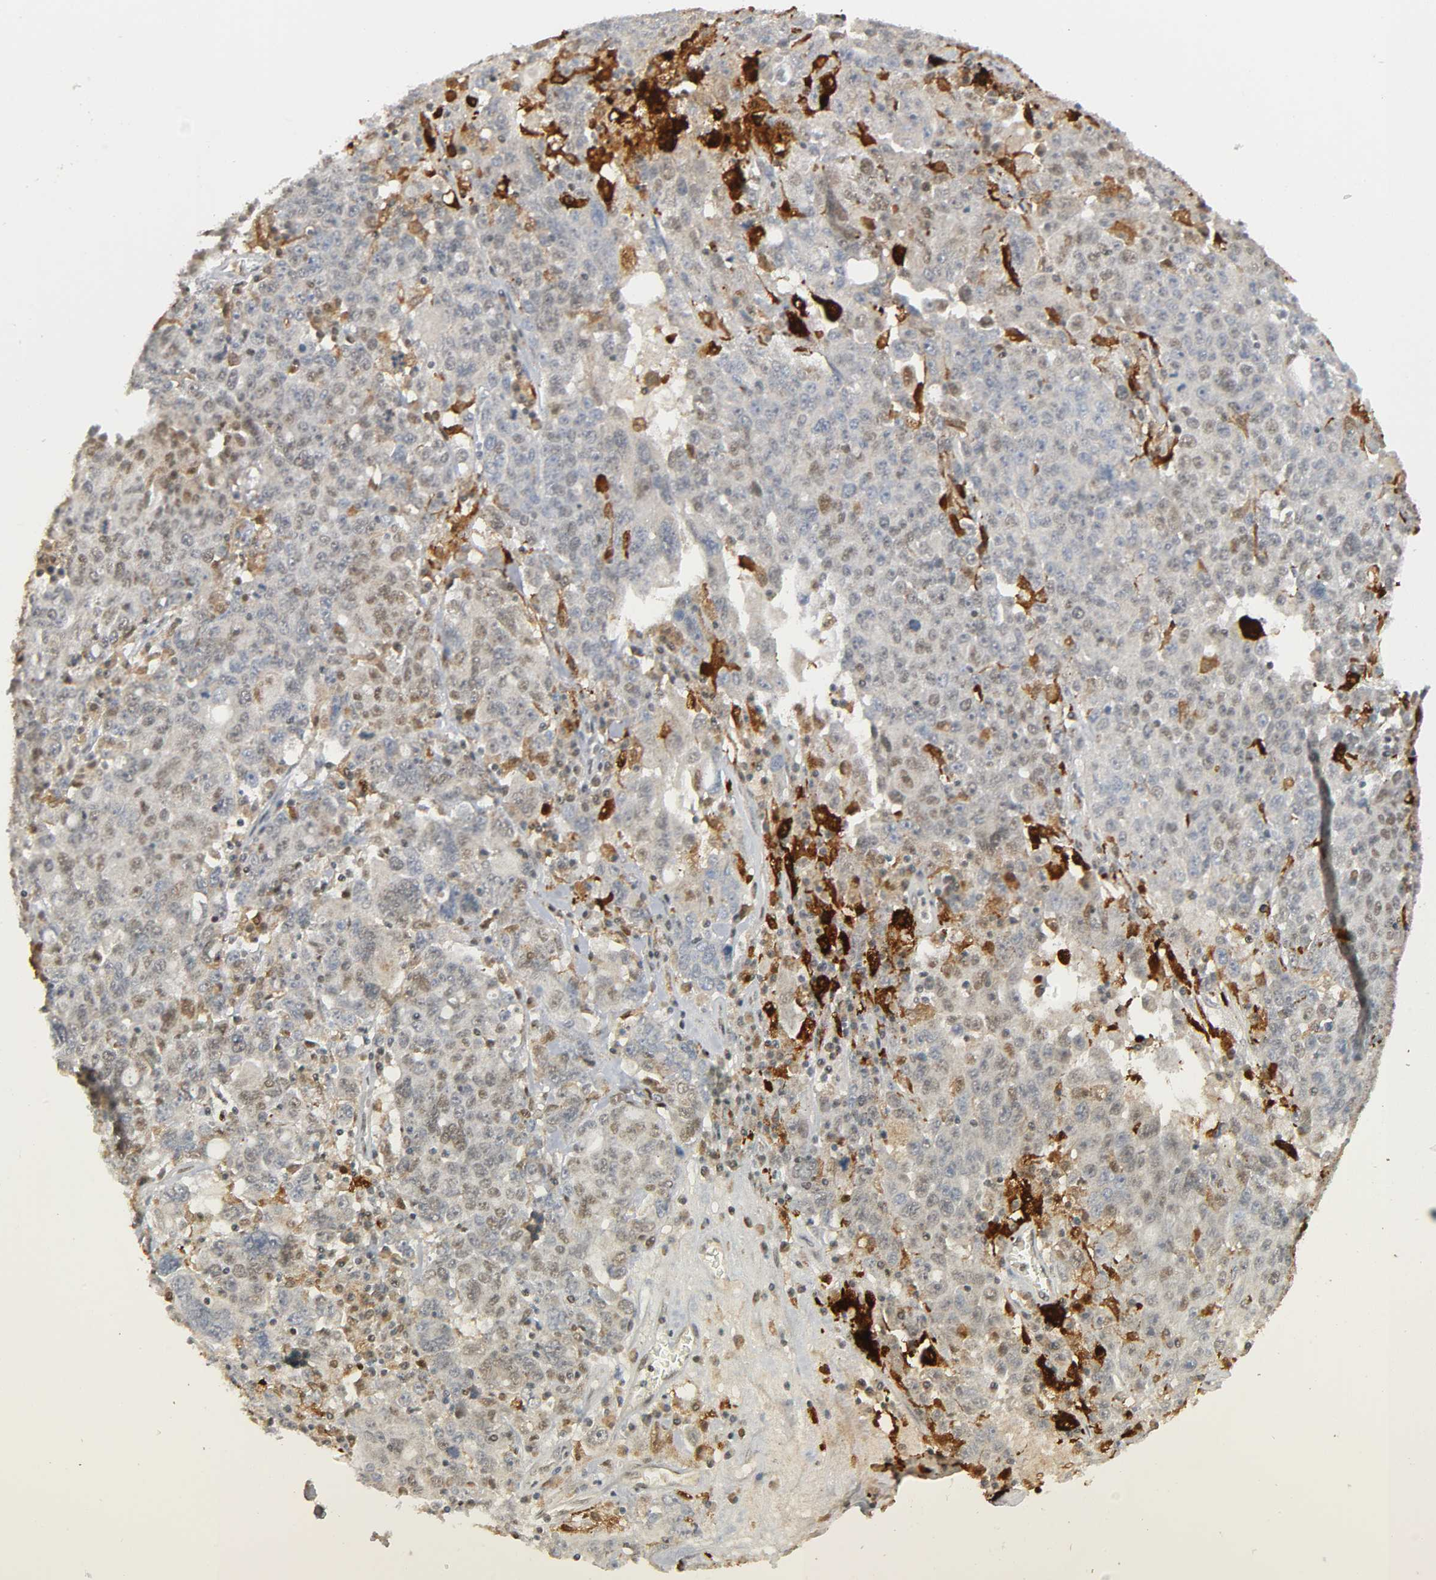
{"staining": {"intensity": "weak", "quantity": "25%-75%", "location": "cytoplasmic/membranous,nuclear"}, "tissue": "ovarian cancer", "cell_type": "Tumor cells", "image_type": "cancer", "snomed": [{"axis": "morphology", "description": "Carcinoma, endometroid"}, {"axis": "topography", "description": "Ovary"}], "caption": "High-magnification brightfield microscopy of ovarian cancer (endometroid carcinoma) stained with DAB (3,3'-diaminobenzidine) (brown) and counterstained with hematoxylin (blue). tumor cells exhibit weak cytoplasmic/membranous and nuclear expression is present in about25%-75% of cells.", "gene": "KAT2B", "patient": {"sex": "female", "age": 62}}